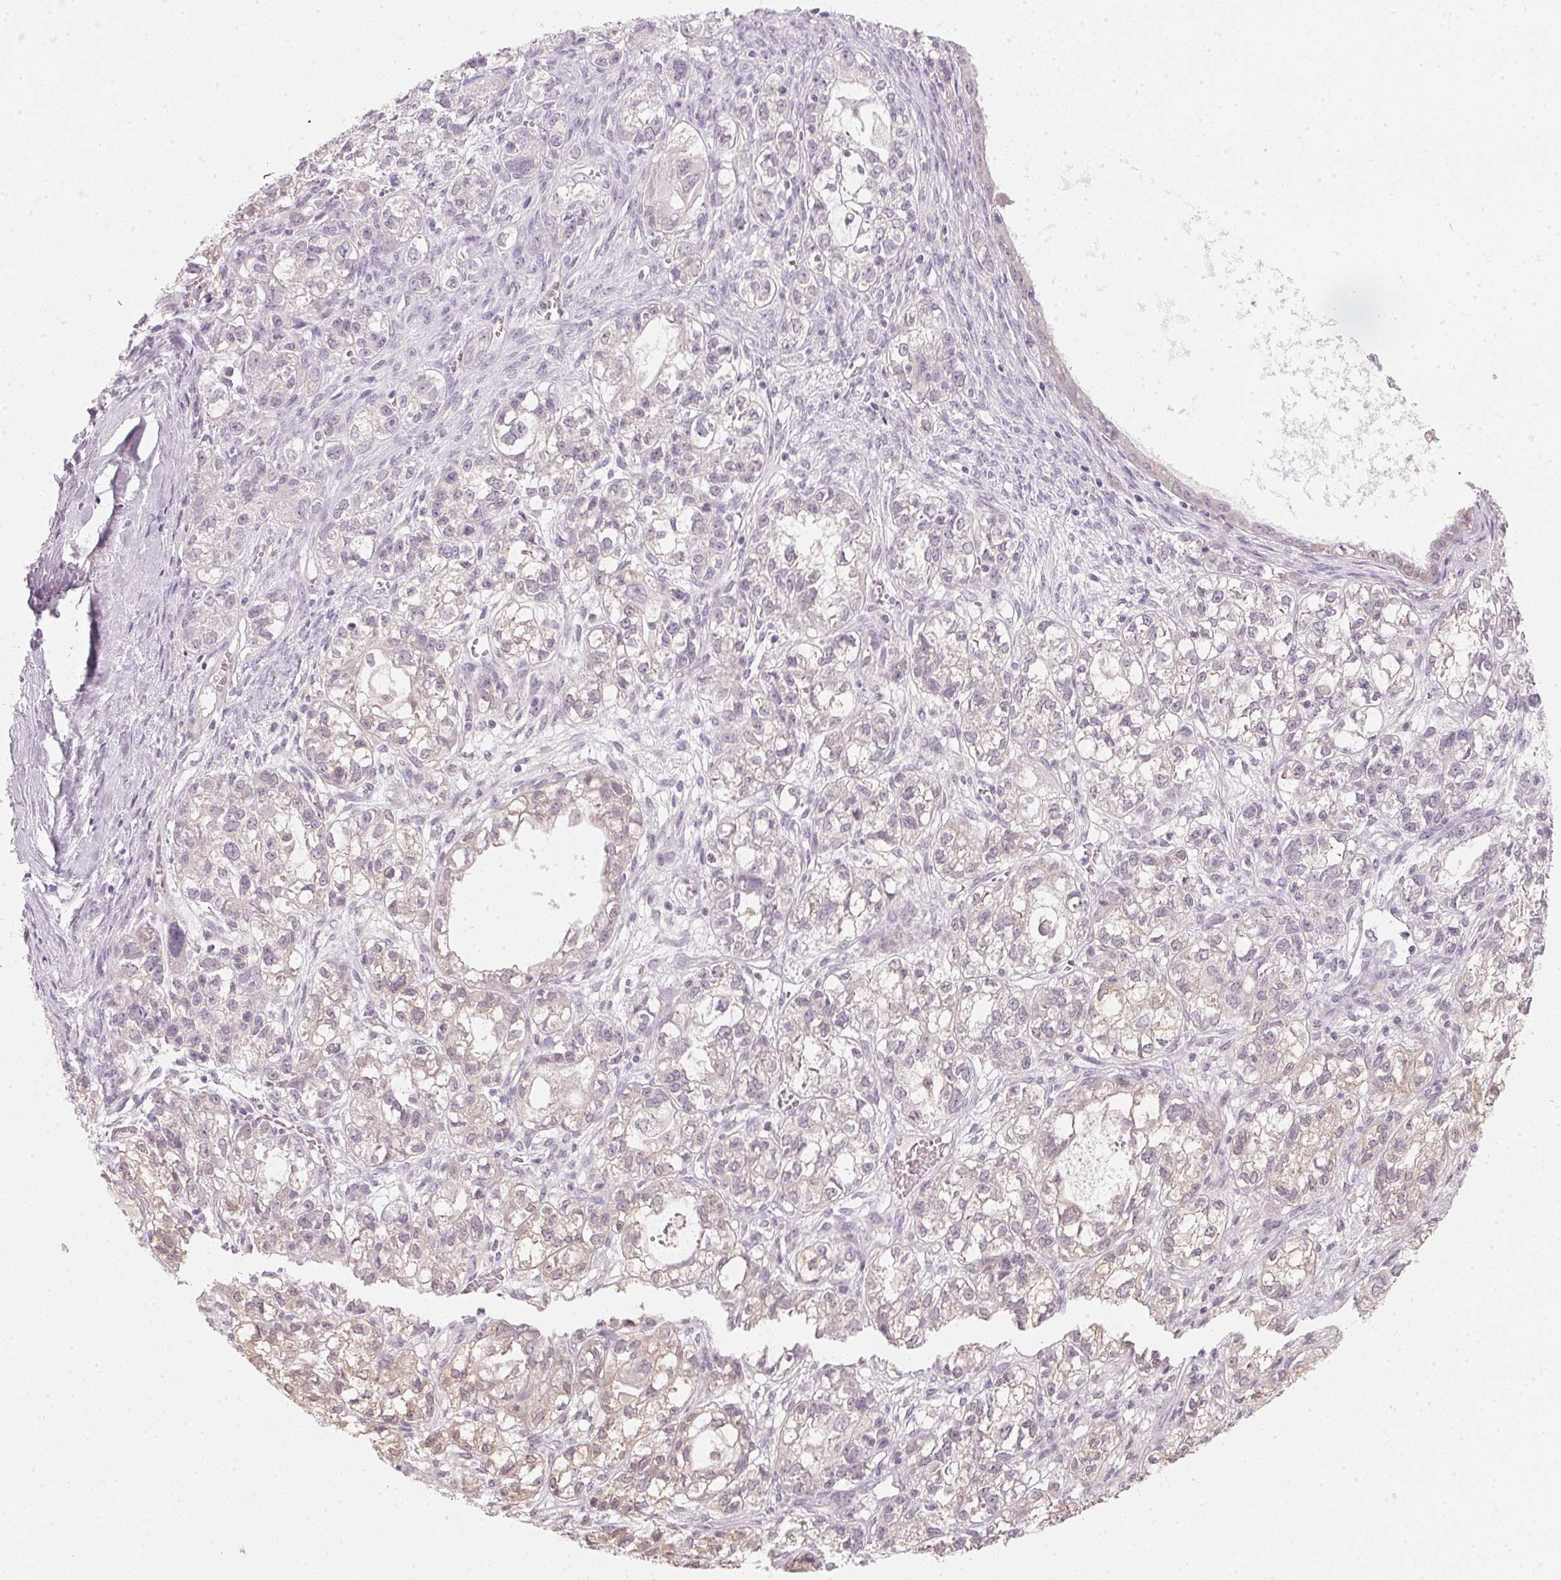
{"staining": {"intensity": "weak", "quantity": "<25%", "location": "cytoplasmic/membranous"}, "tissue": "ovarian cancer", "cell_type": "Tumor cells", "image_type": "cancer", "snomed": [{"axis": "morphology", "description": "Carcinoma, endometroid"}, {"axis": "topography", "description": "Ovary"}], "caption": "Tumor cells show no significant positivity in ovarian endometroid carcinoma.", "gene": "CFAP276", "patient": {"sex": "female", "age": 64}}